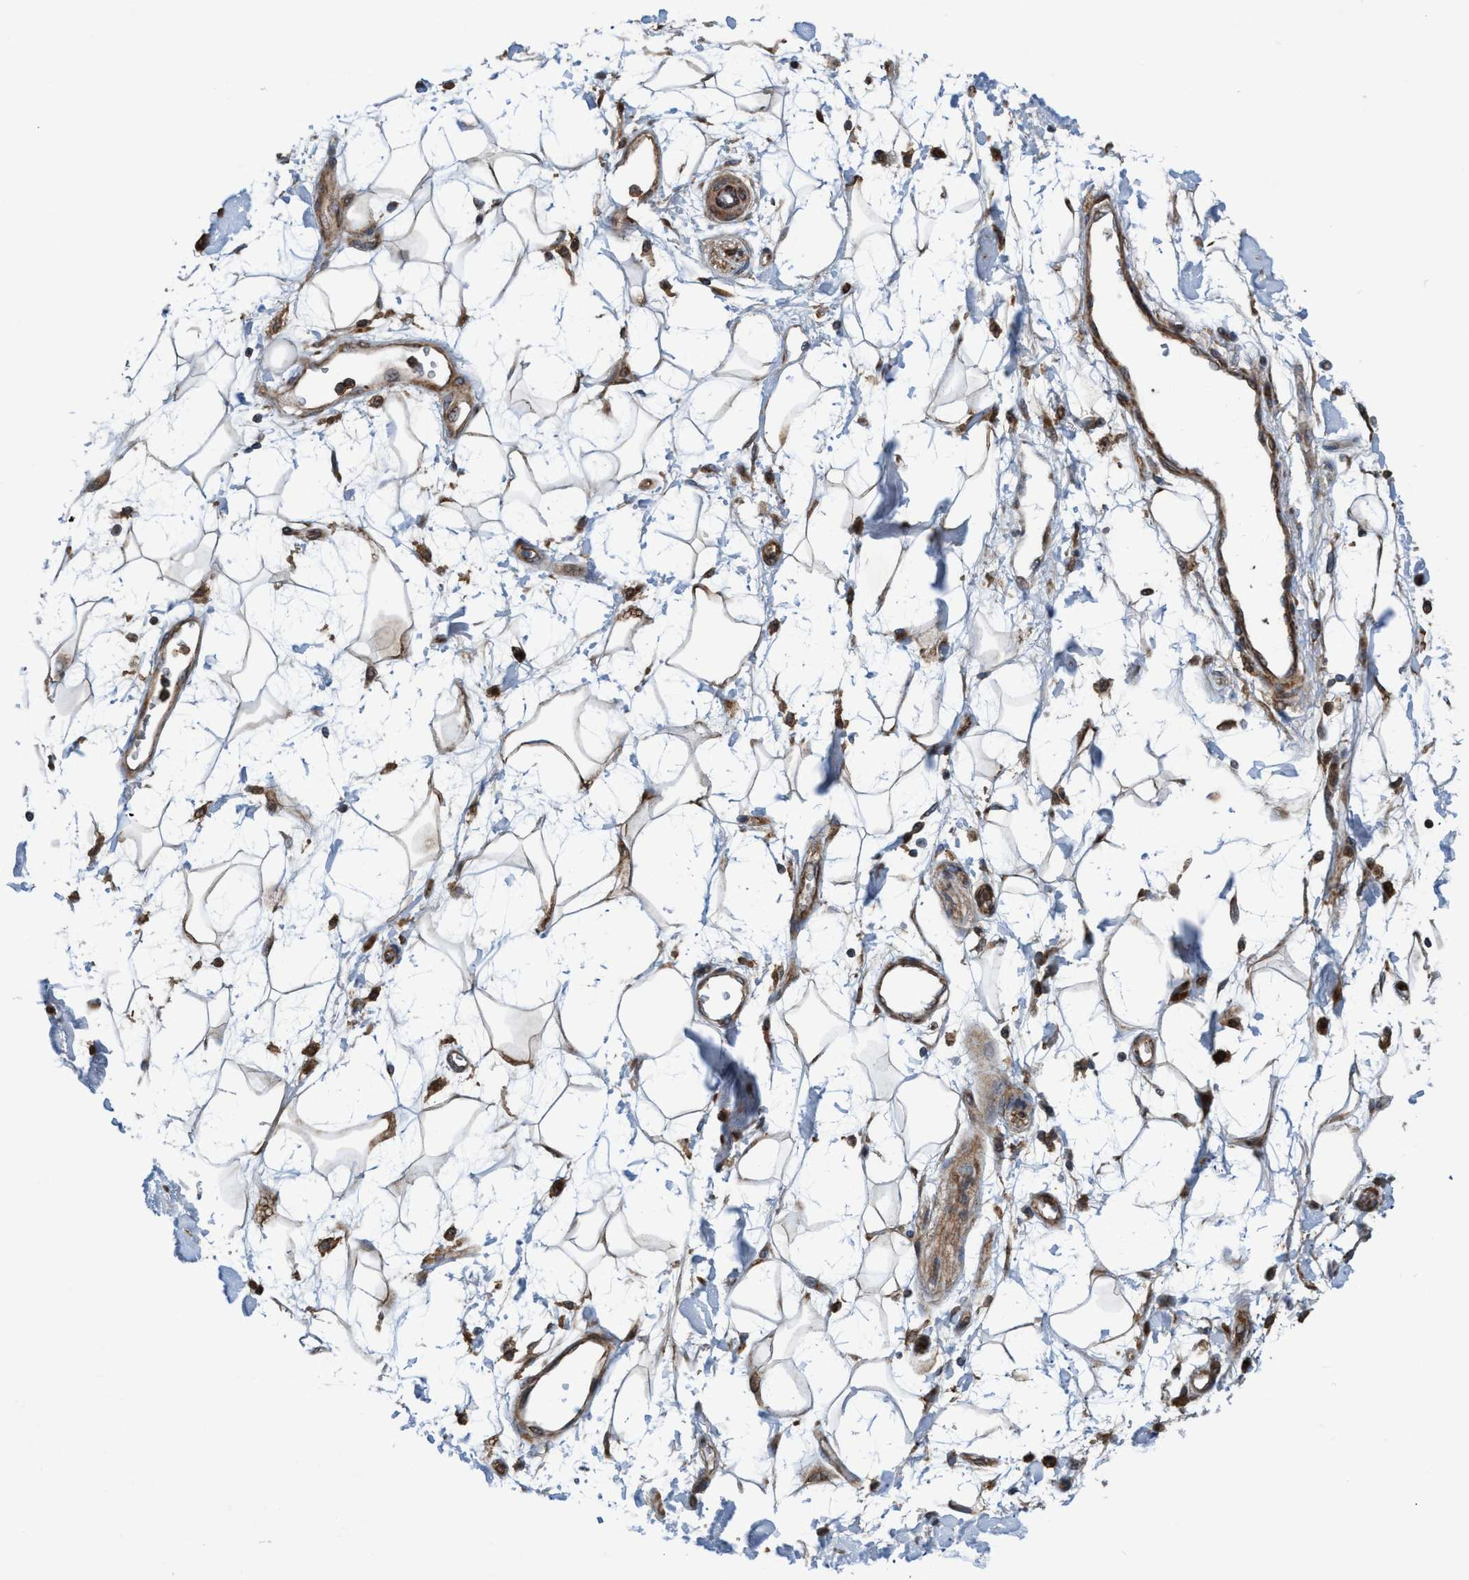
{"staining": {"intensity": "moderate", "quantity": ">75%", "location": "cytoplasmic/membranous"}, "tissue": "adipose tissue", "cell_type": "Adipocytes", "image_type": "normal", "snomed": [{"axis": "morphology", "description": "Normal tissue, NOS"}, {"axis": "morphology", "description": "Adenocarcinoma, NOS"}, {"axis": "topography", "description": "Duodenum"}, {"axis": "topography", "description": "Peripheral nerve tissue"}], "caption": "Protein staining exhibits moderate cytoplasmic/membranous staining in approximately >75% of adipocytes in benign adipose tissue. (brown staining indicates protein expression, while blue staining denotes nuclei).", "gene": "SLC16A3", "patient": {"sex": "female", "age": 60}}